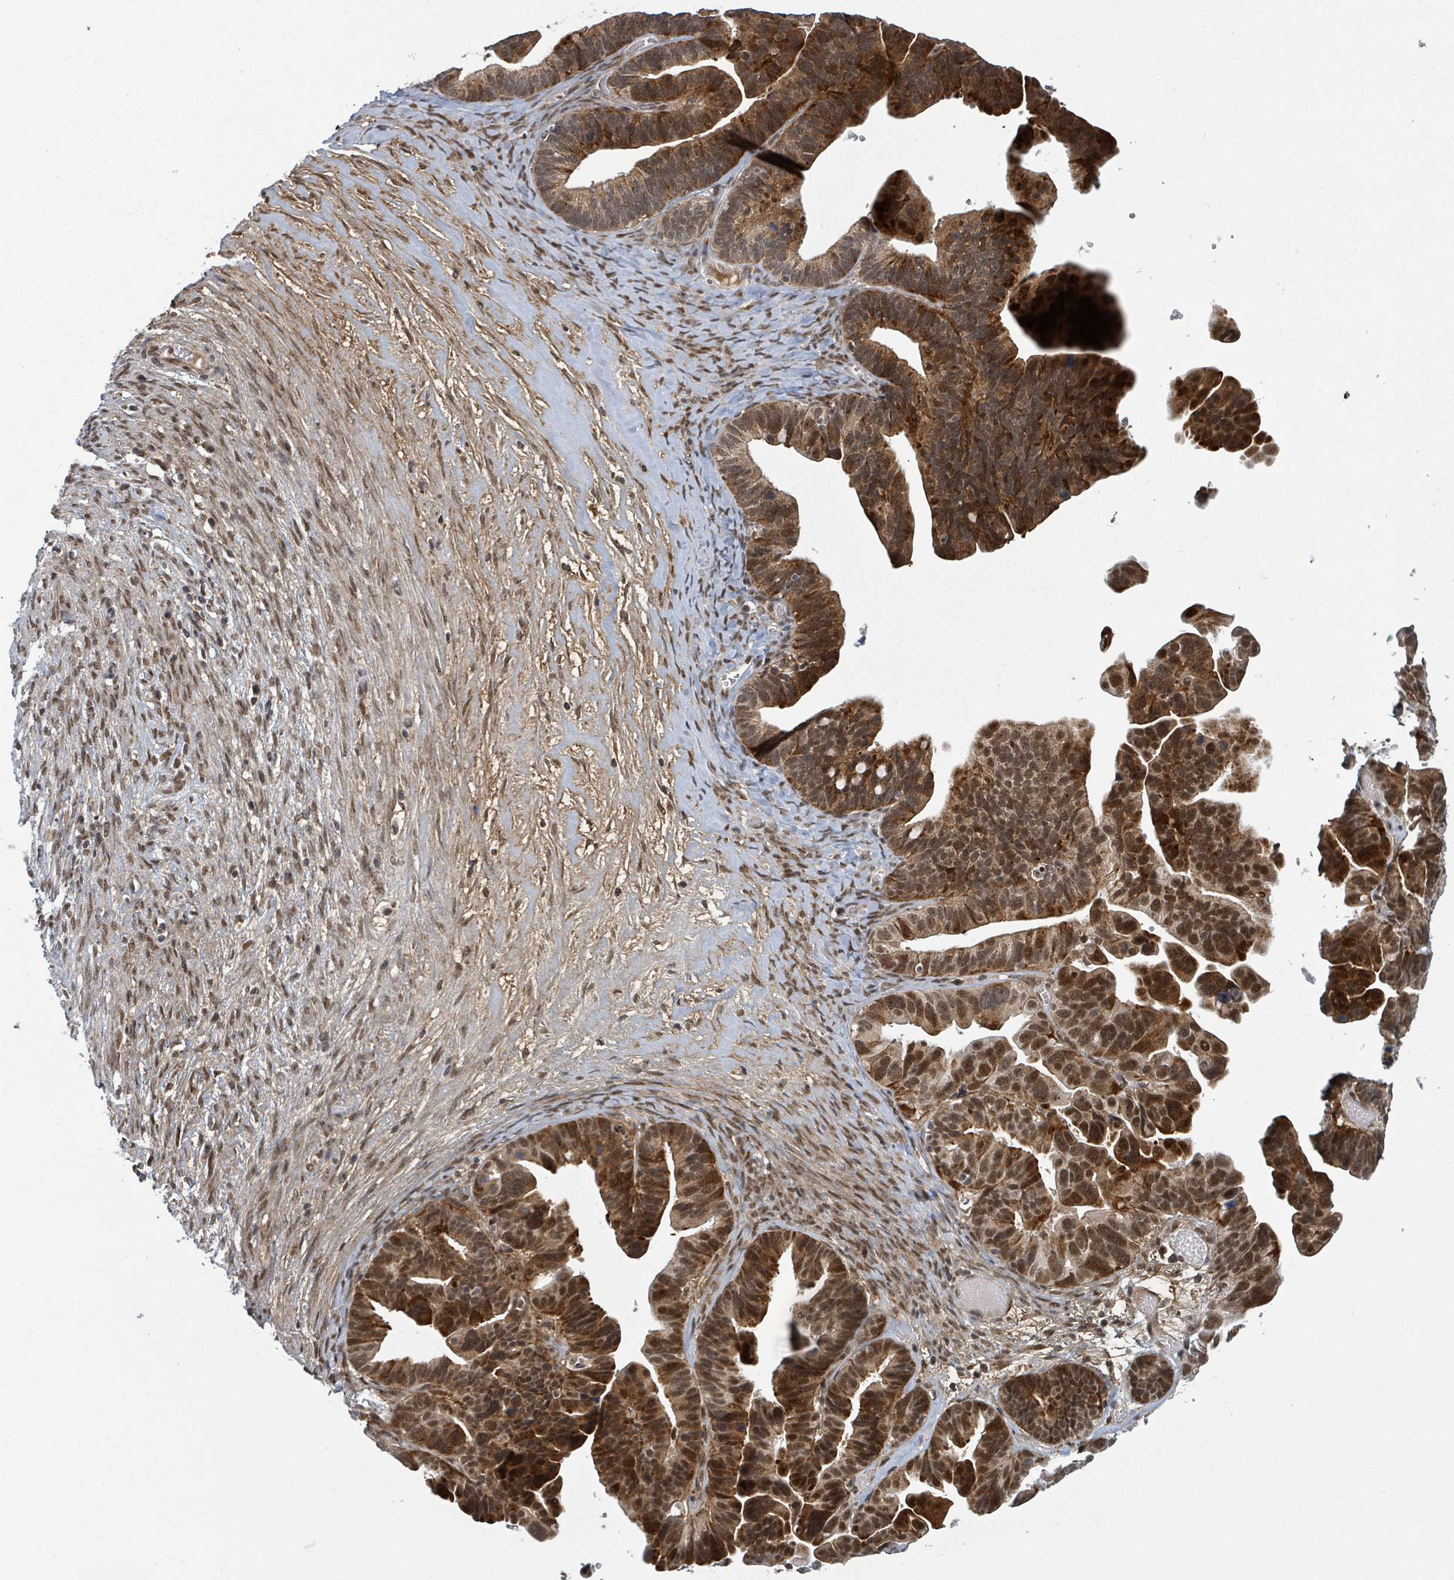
{"staining": {"intensity": "moderate", "quantity": ">75%", "location": "cytoplasmic/membranous,nuclear"}, "tissue": "ovarian cancer", "cell_type": "Tumor cells", "image_type": "cancer", "snomed": [{"axis": "morphology", "description": "Cystadenocarcinoma, serous, NOS"}, {"axis": "topography", "description": "Ovary"}], "caption": "Brown immunohistochemical staining in ovarian cancer exhibits moderate cytoplasmic/membranous and nuclear positivity in approximately >75% of tumor cells.", "gene": "GTF3C1", "patient": {"sex": "female", "age": 56}}